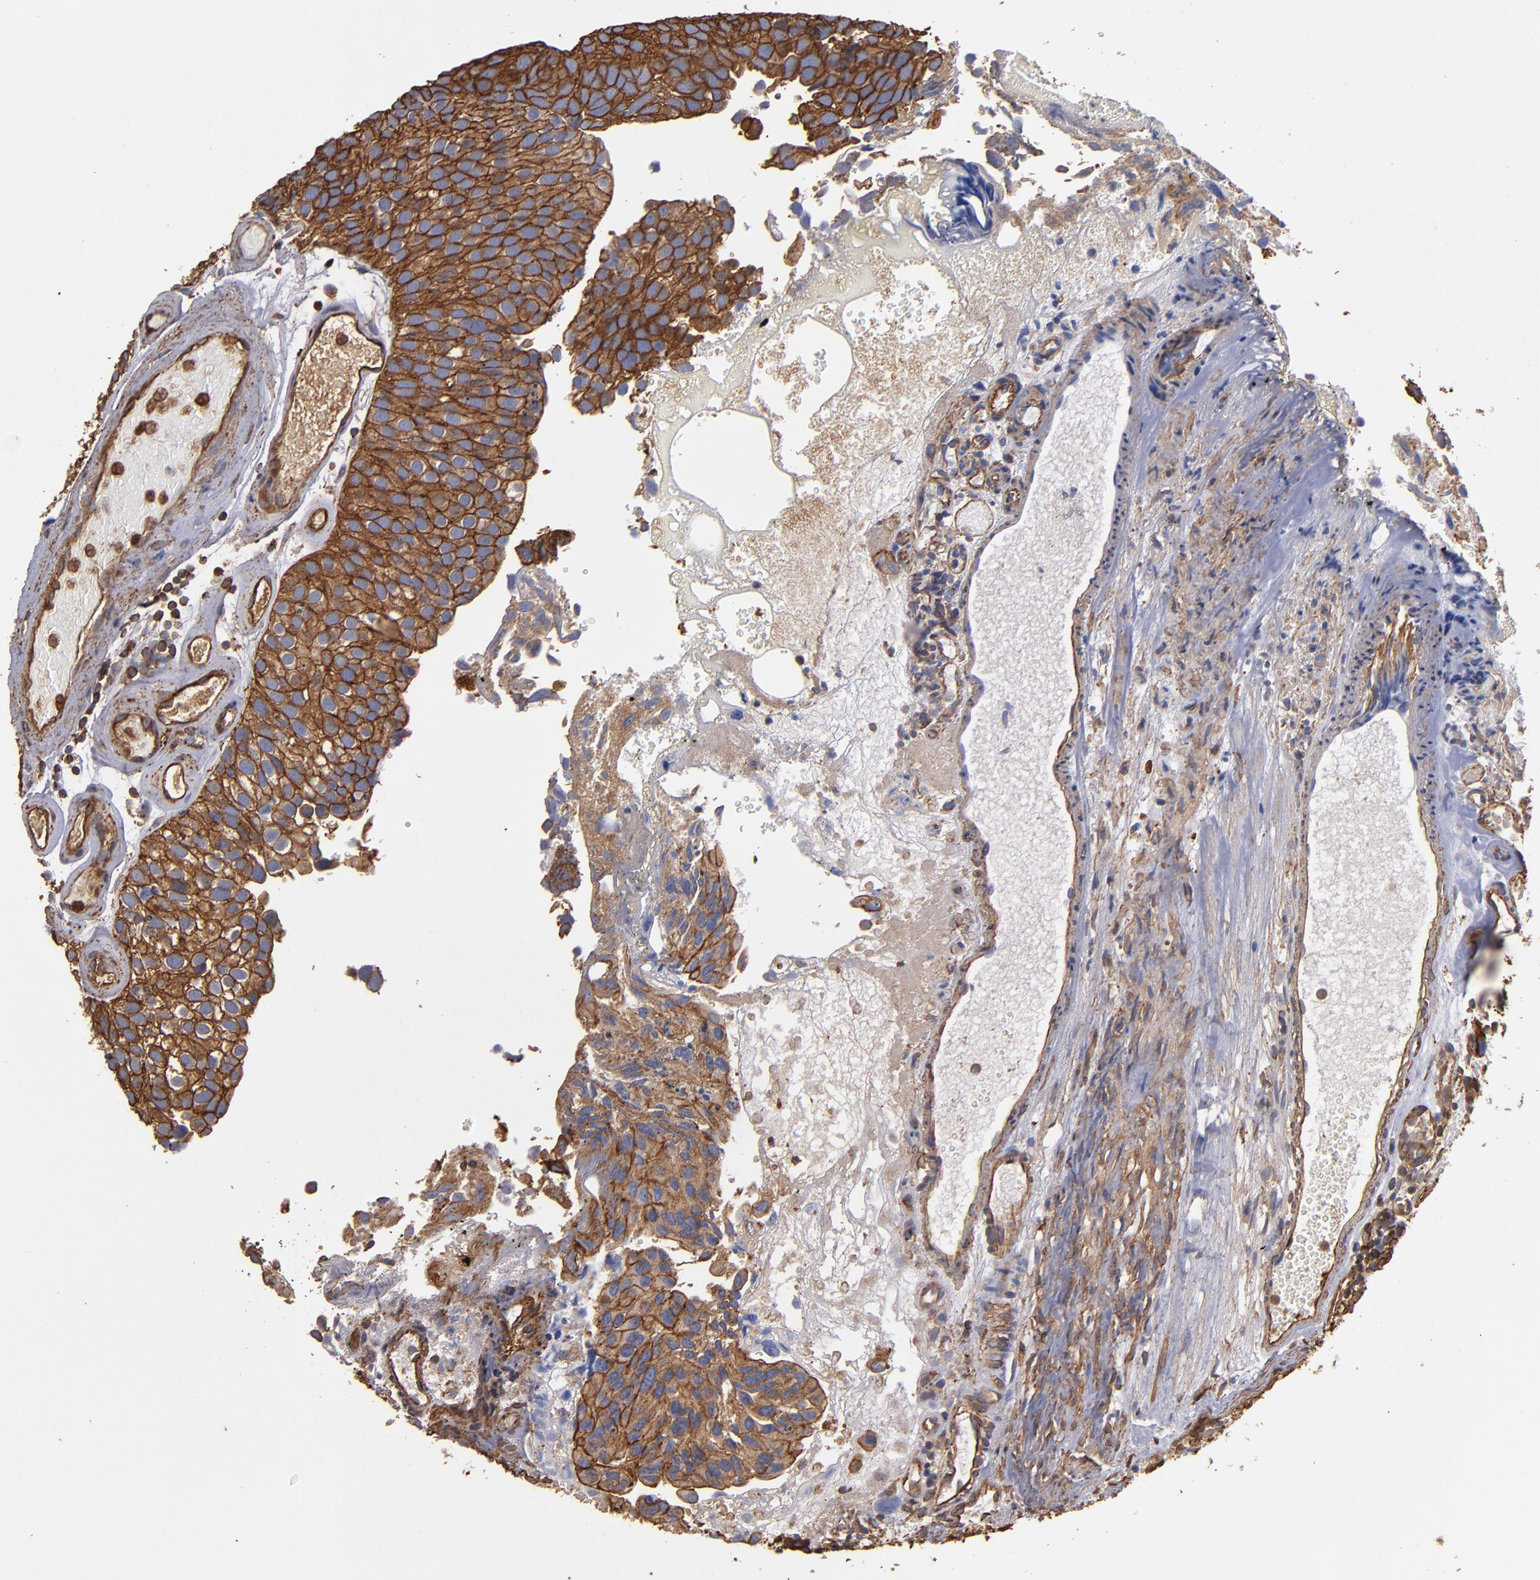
{"staining": {"intensity": "strong", "quantity": ">75%", "location": "cytoplasmic/membranous"}, "tissue": "urothelial cancer", "cell_type": "Tumor cells", "image_type": "cancer", "snomed": [{"axis": "morphology", "description": "Urothelial carcinoma, High grade"}, {"axis": "topography", "description": "Urinary bladder"}], "caption": "IHC photomicrograph of neoplastic tissue: urothelial cancer stained using IHC displays high levels of strong protein expression localized specifically in the cytoplasmic/membranous of tumor cells, appearing as a cytoplasmic/membranous brown color.", "gene": "ACTN4", "patient": {"sex": "male", "age": 72}}